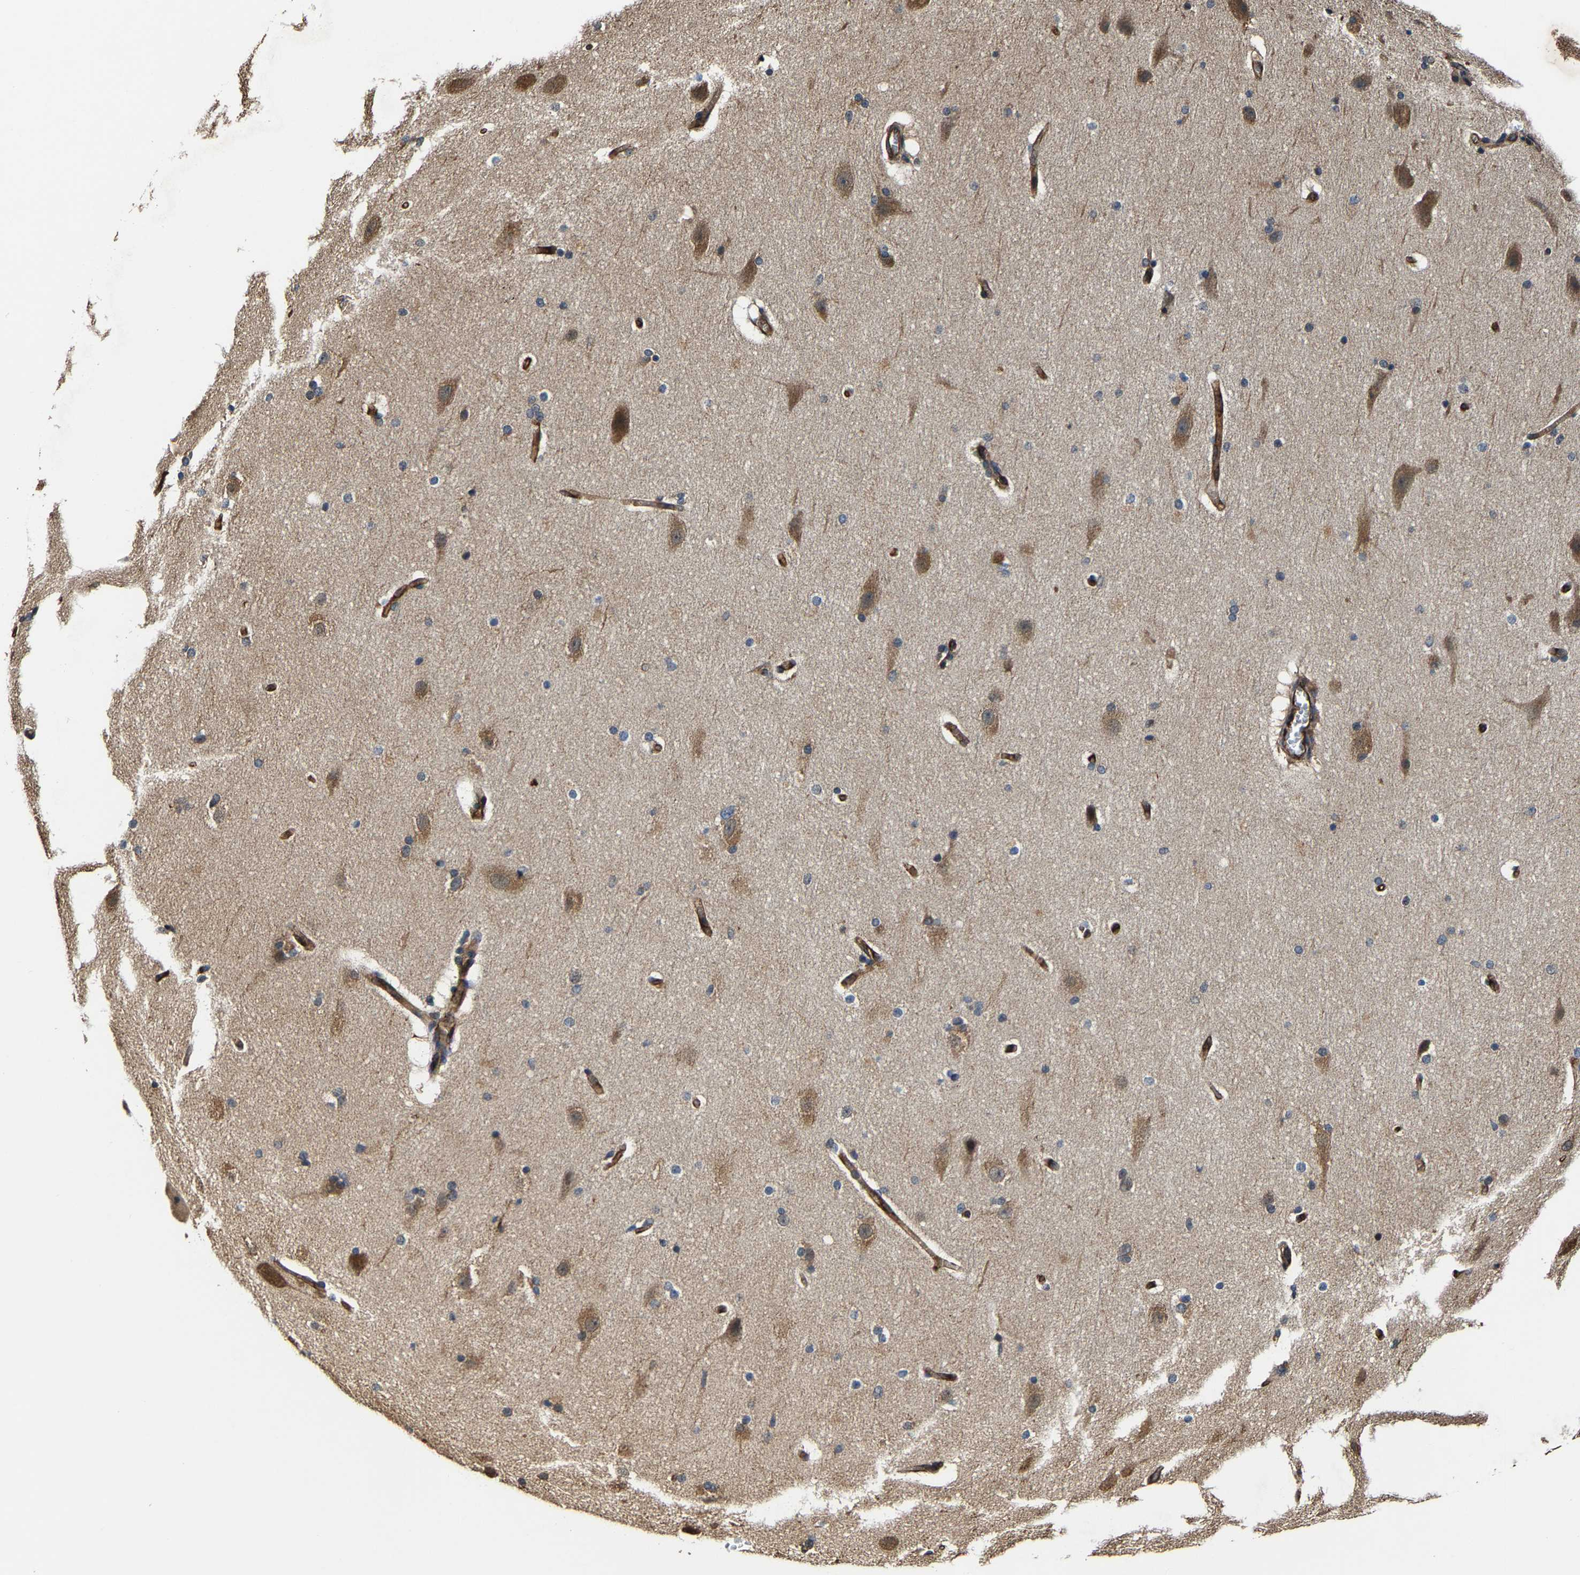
{"staining": {"intensity": "strong", "quantity": ">75%", "location": "cytoplasmic/membranous"}, "tissue": "cerebral cortex", "cell_type": "Endothelial cells", "image_type": "normal", "snomed": [{"axis": "morphology", "description": "Normal tissue, NOS"}, {"axis": "topography", "description": "Cerebral cortex"}, {"axis": "topography", "description": "Hippocampus"}], "caption": "Strong cytoplasmic/membranous protein staining is identified in about >75% of endothelial cells in cerebral cortex.", "gene": "GFRA3", "patient": {"sex": "female", "age": 19}}